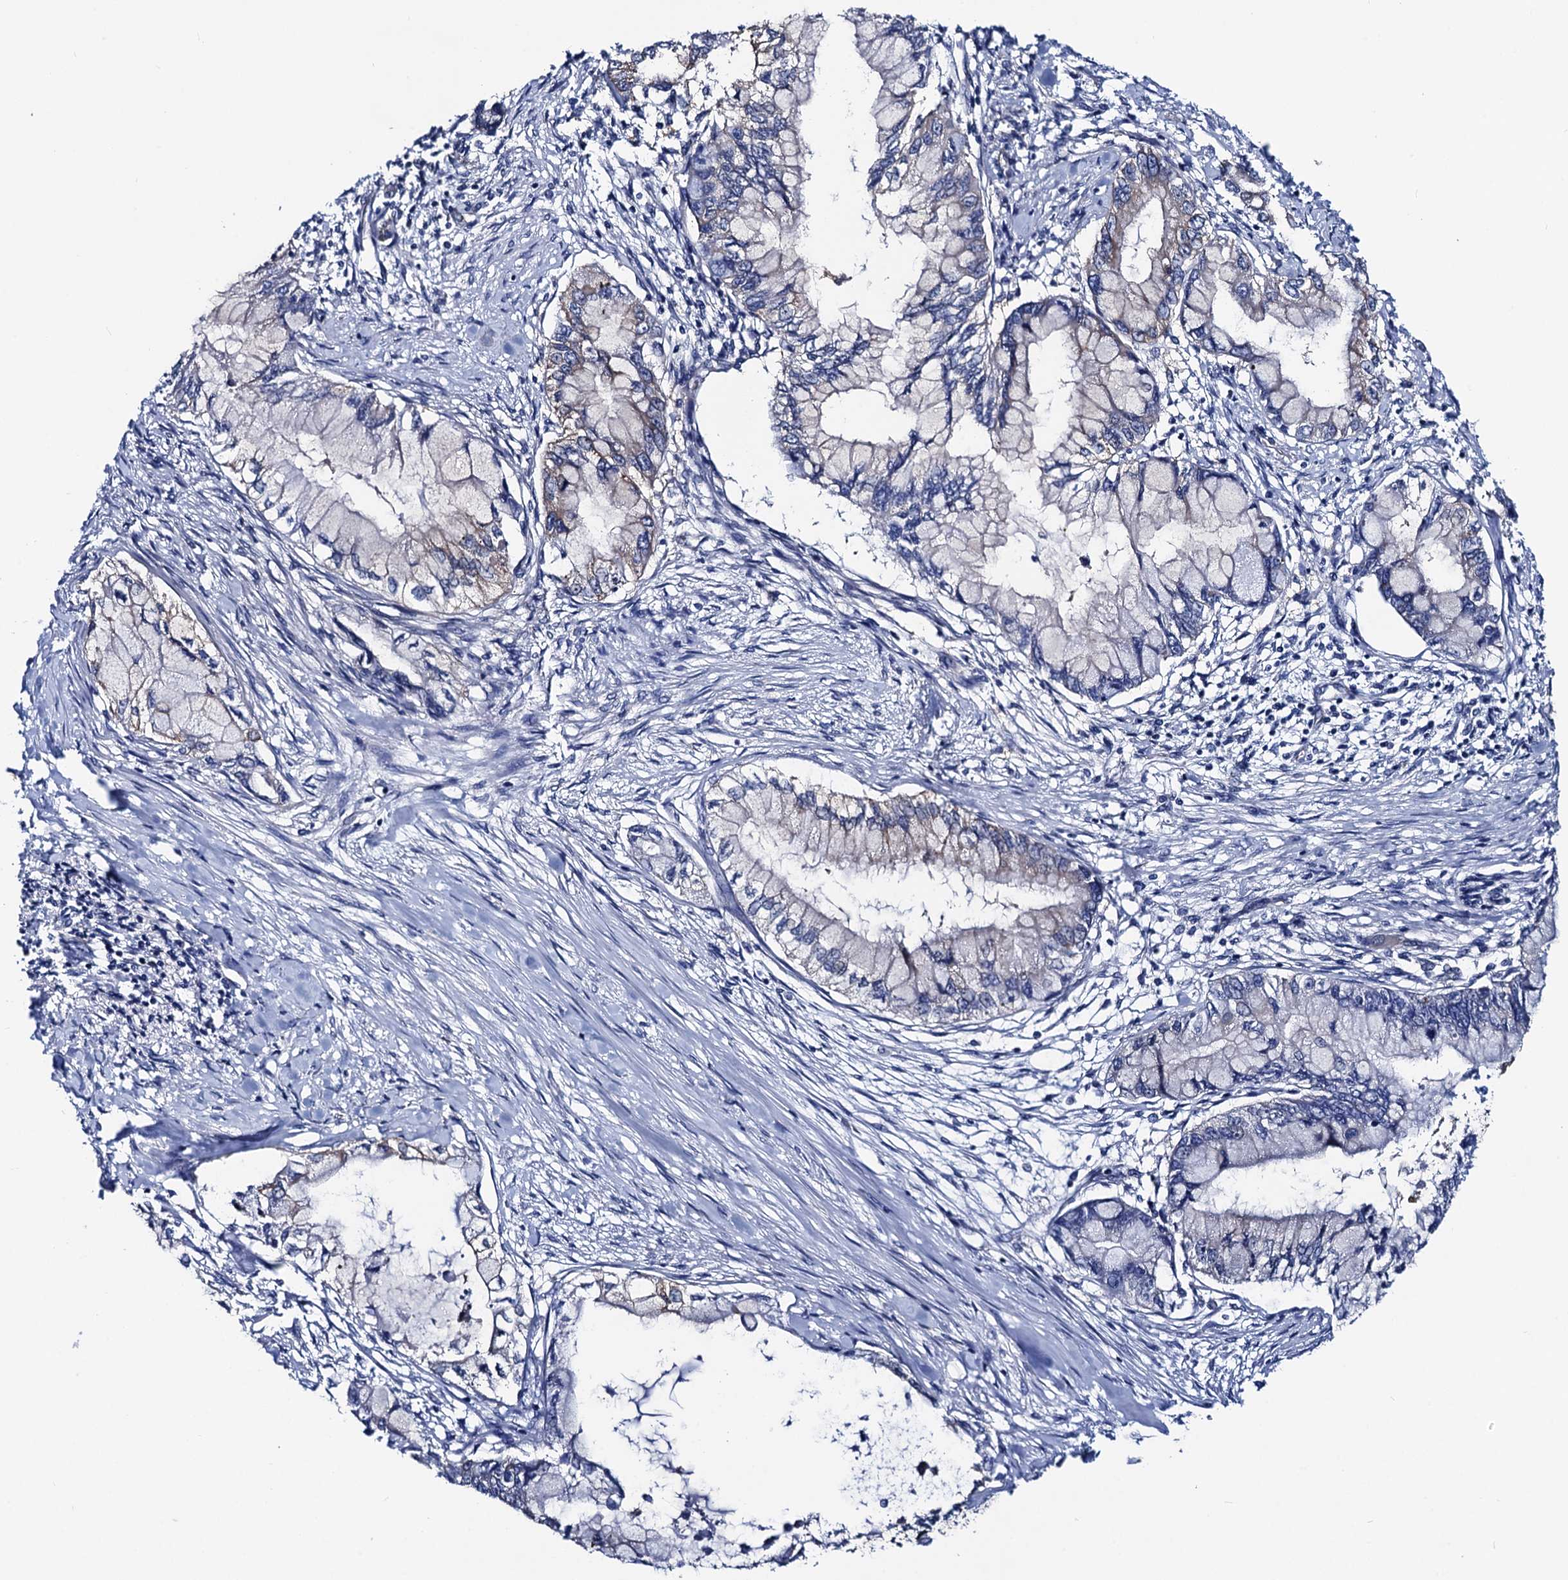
{"staining": {"intensity": "negative", "quantity": "none", "location": "none"}, "tissue": "pancreatic cancer", "cell_type": "Tumor cells", "image_type": "cancer", "snomed": [{"axis": "morphology", "description": "Adenocarcinoma, NOS"}, {"axis": "topography", "description": "Pancreas"}], "caption": "The histopathology image displays no staining of tumor cells in pancreatic adenocarcinoma.", "gene": "PTCD3", "patient": {"sex": "male", "age": 48}}